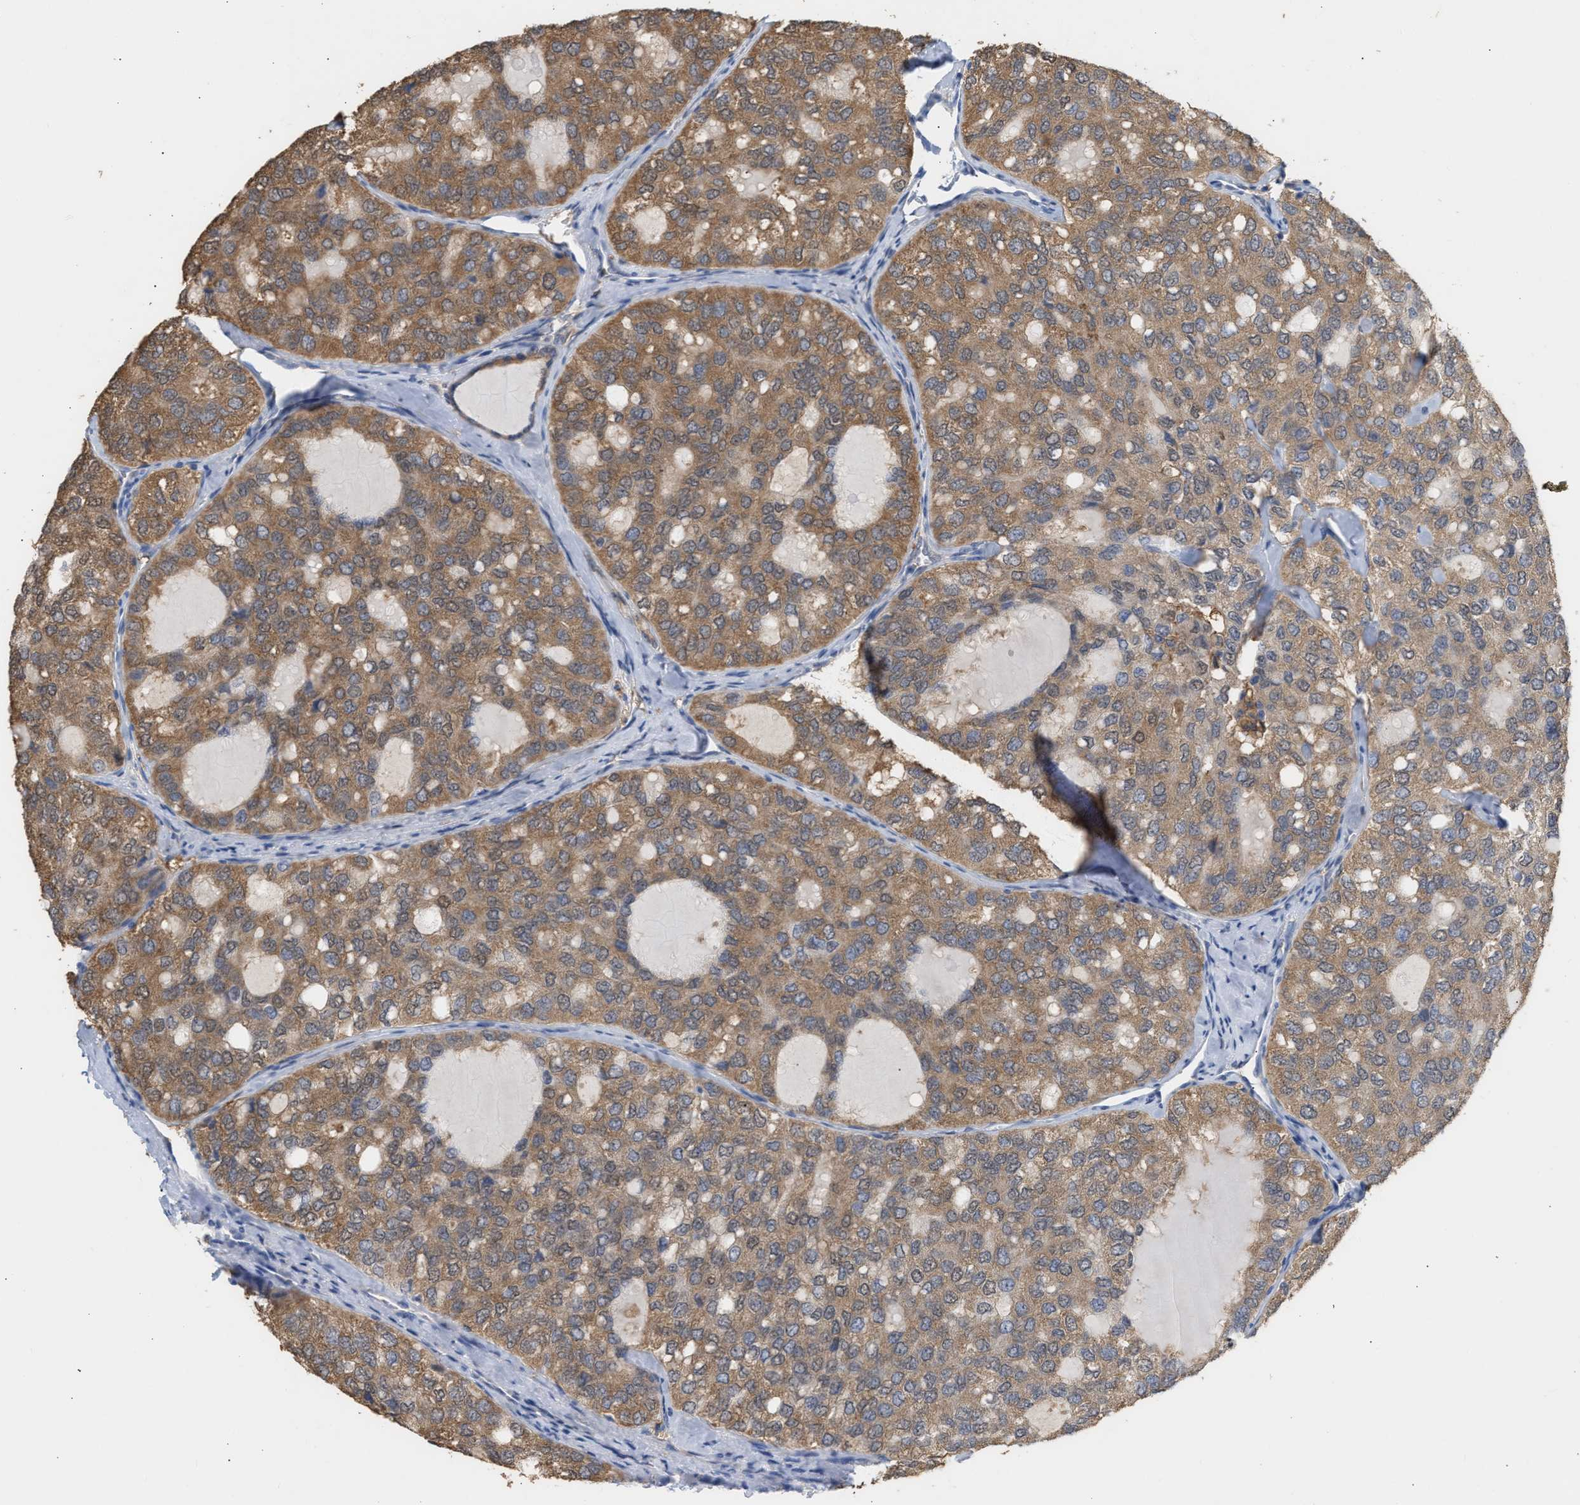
{"staining": {"intensity": "moderate", "quantity": ">75%", "location": "cytoplasmic/membranous"}, "tissue": "thyroid cancer", "cell_type": "Tumor cells", "image_type": "cancer", "snomed": [{"axis": "morphology", "description": "Follicular adenoma carcinoma, NOS"}, {"axis": "topography", "description": "Thyroid gland"}], "caption": "Tumor cells show medium levels of moderate cytoplasmic/membranous positivity in approximately >75% of cells in human thyroid cancer.", "gene": "GCN1", "patient": {"sex": "male", "age": 75}}